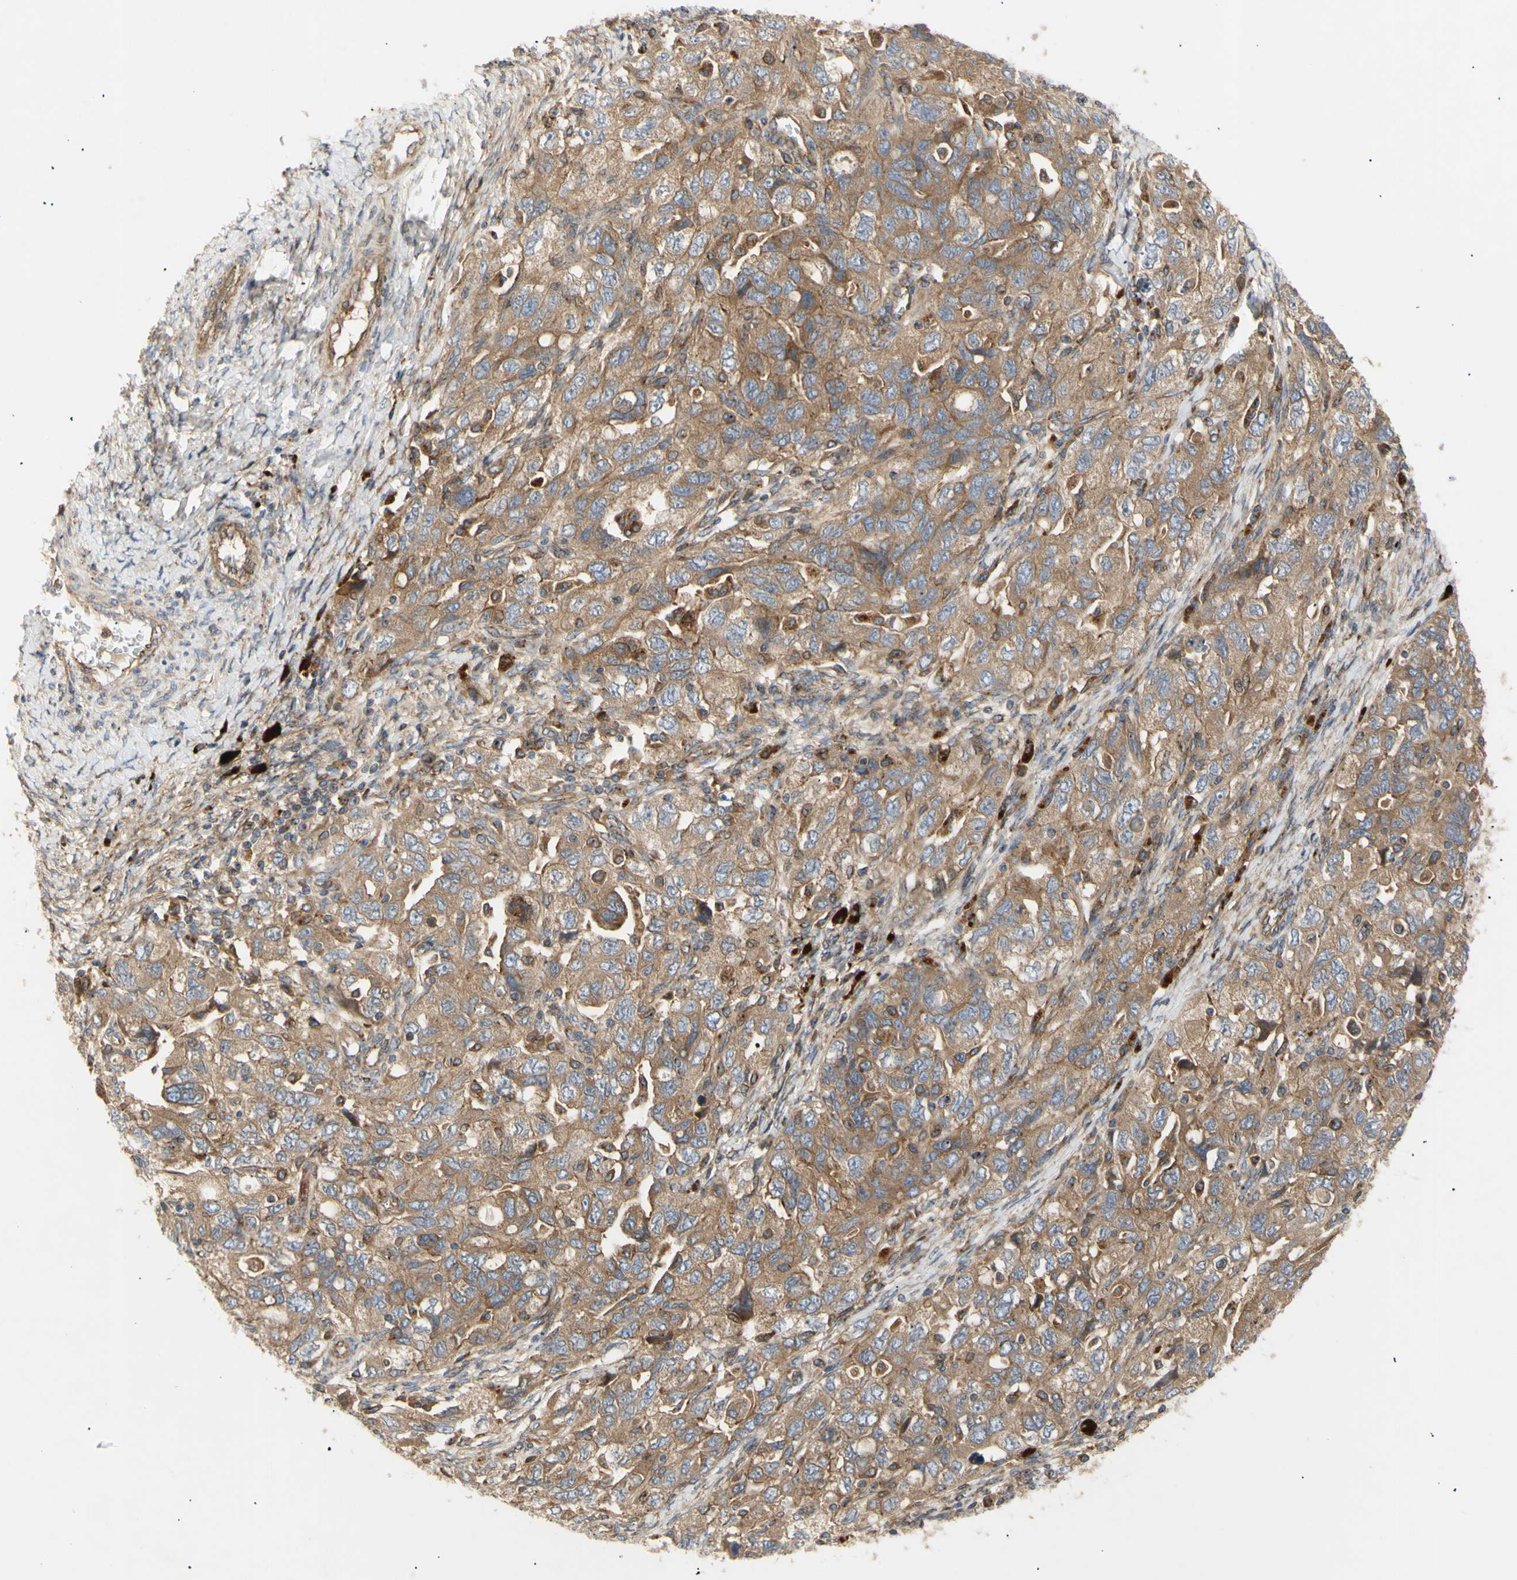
{"staining": {"intensity": "weak", "quantity": ">75%", "location": "cytoplasmic/membranous"}, "tissue": "ovarian cancer", "cell_type": "Tumor cells", "image_type": "cancer", "snomed": [{"axis": "morphology", "description": "Carcinoma, NOS"}, {"axis": "morphology", "description": "Cystadenocarcinoma, serous, NOS"}, {"axis": "topography", "description": "Ovary"}], "caption": "Immunohistochemistry micrograph of neoplastic tissue: serous cystadenocarcinoma (ovarian) stained using immunohistochemistry shows low levels of weak protein expression localized specifically in the cytoplasmic/membranous of tumor cells, appearing as a cytoplasmic/membranous brown color.", "gene": "TUBG2", "patient": {"sex": "female", "age": 69}}